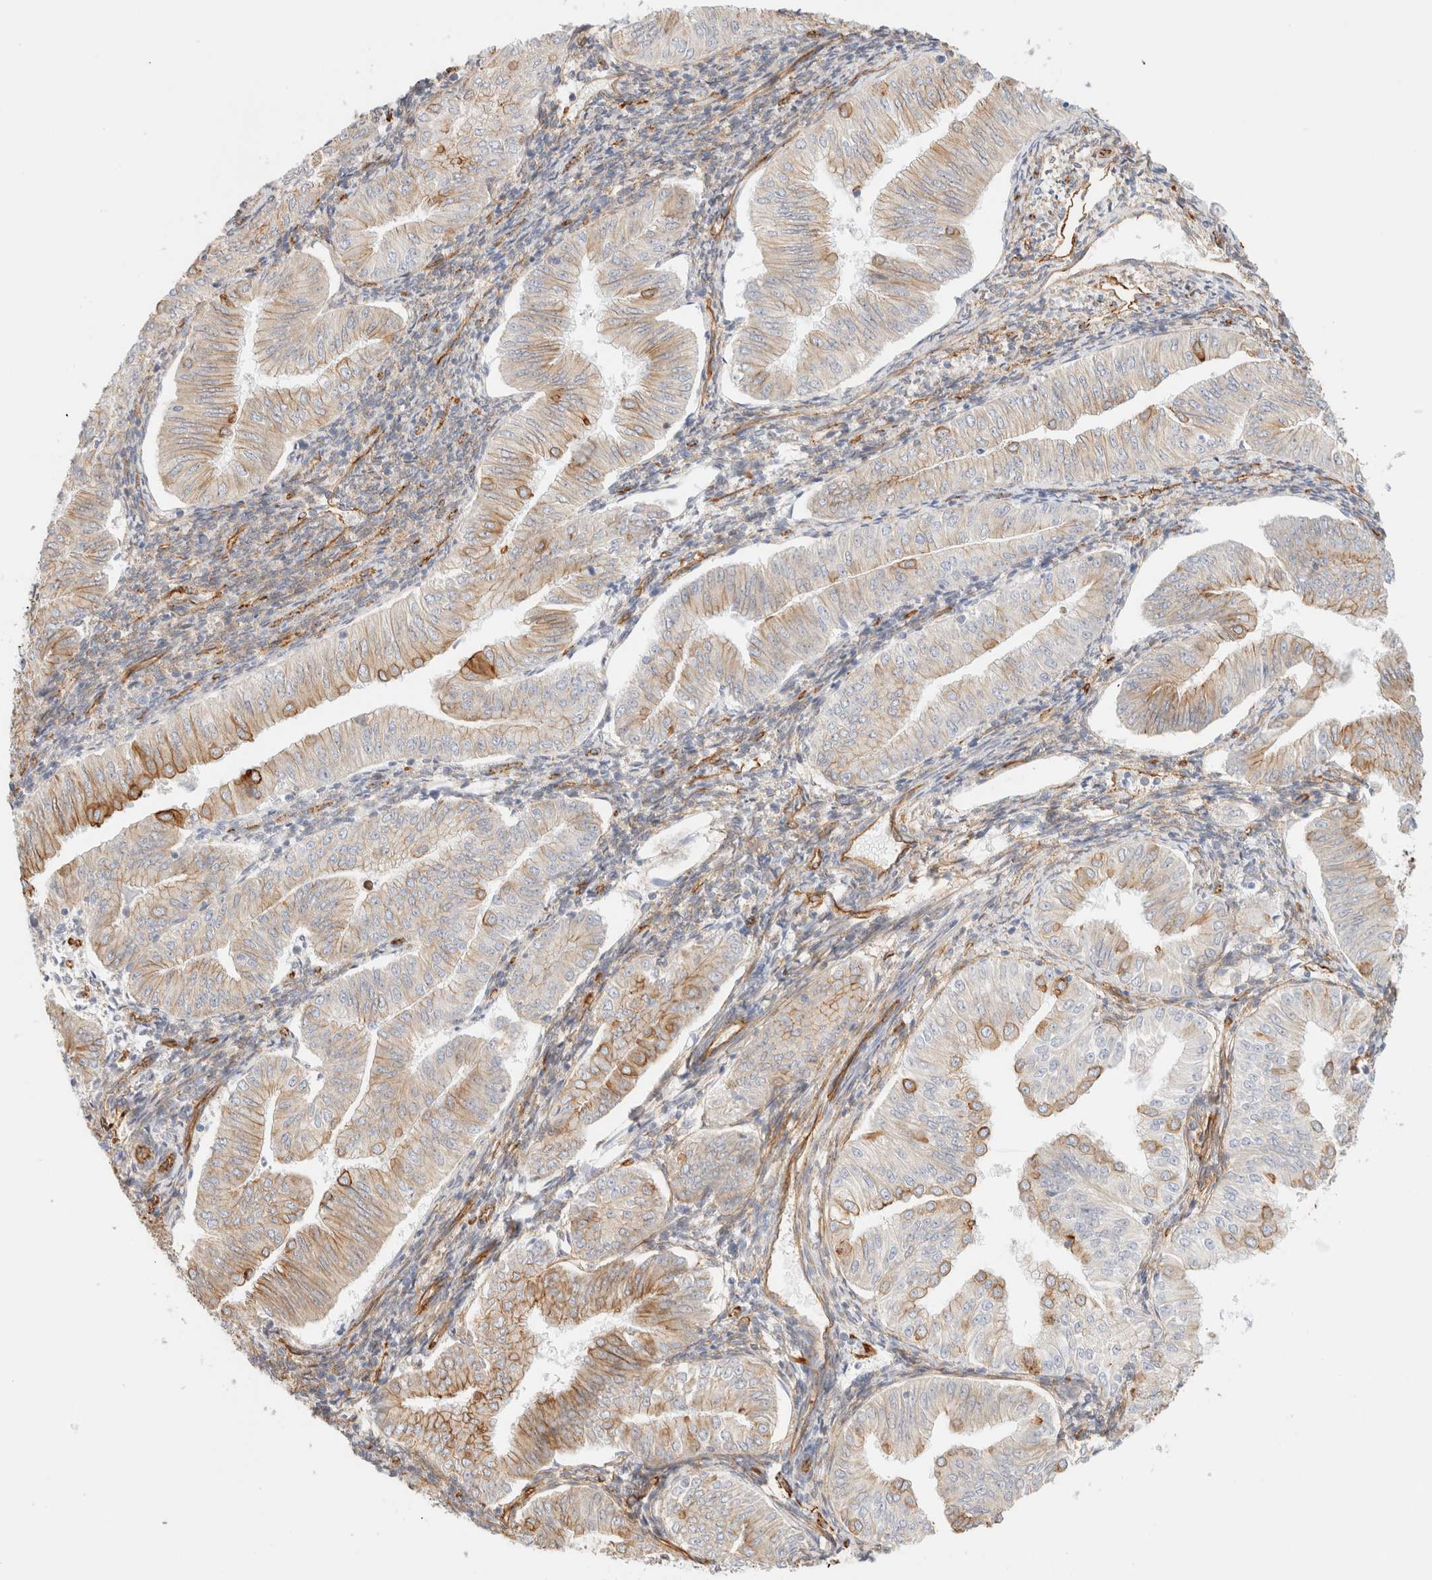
{"staining": {"intensity": "moderate", "quantity": "<25%", "location": "cytoplasmic/membranous"}, "tissue": "endometrial cancer", "cell_type": "Tumor cells", "image_type": "cancer", "snomed": [{"axis": "morphology", "description": "Normal tissue, NOS"}, {"axis": "morphology", "description": "Adenocarcinoma, NOS"}, {"axis": "topography", "description": "Endometrium"}], "caption": "Protein expression analysis of endometrial cancer (adenocarcinoma) displays moderate cytoplasmic/membranous positivity in approximately <25% of tumor cells. (DAB (3,3'-diaminobenzidine) IHC with brightfield microscopy, high magnification).", "gene": "CYB5R4", "patient": {"sex": "female", "age": 53}}